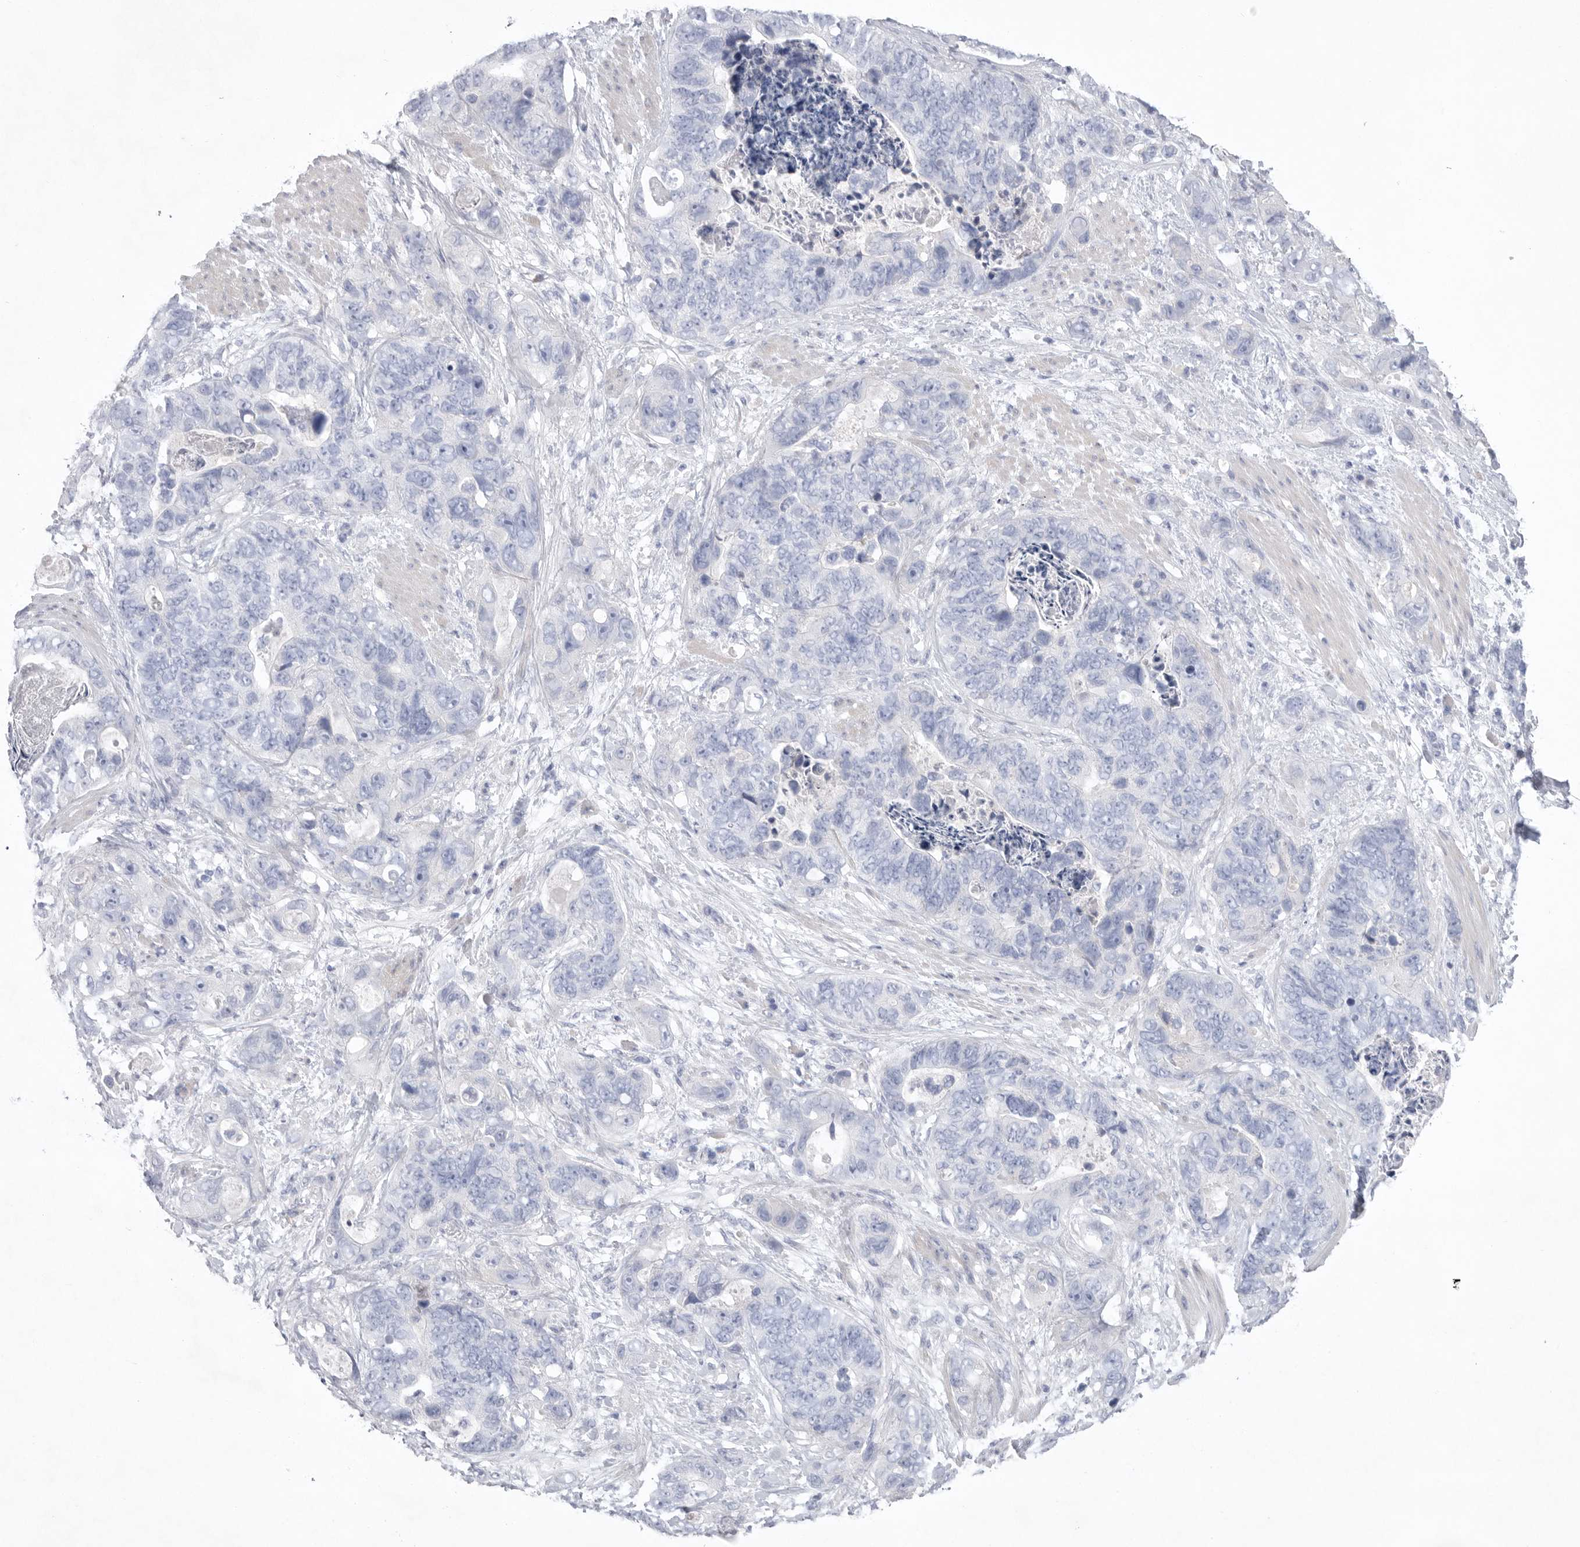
{"staining": {"intensity": "negative", "quantity": "none", "location": "none"}, "tissue": "stomach cancer", "cell_type": "Tumor cells", "image_type": "cancer", "snomed": [{"axis": "morphology", "description": "Normal tissue, NOS"}, {"axis": "morphology", "description": "Adenocarcinoma, NOS"}, {"axis": "topography", "description": "Stomach"}], "caption": "This is an IHC micrograph of stomach cancer. There is no expression in tumor cells.", "gene": "CAMK2B", "patient": {"sex": "female", "age": 89}}